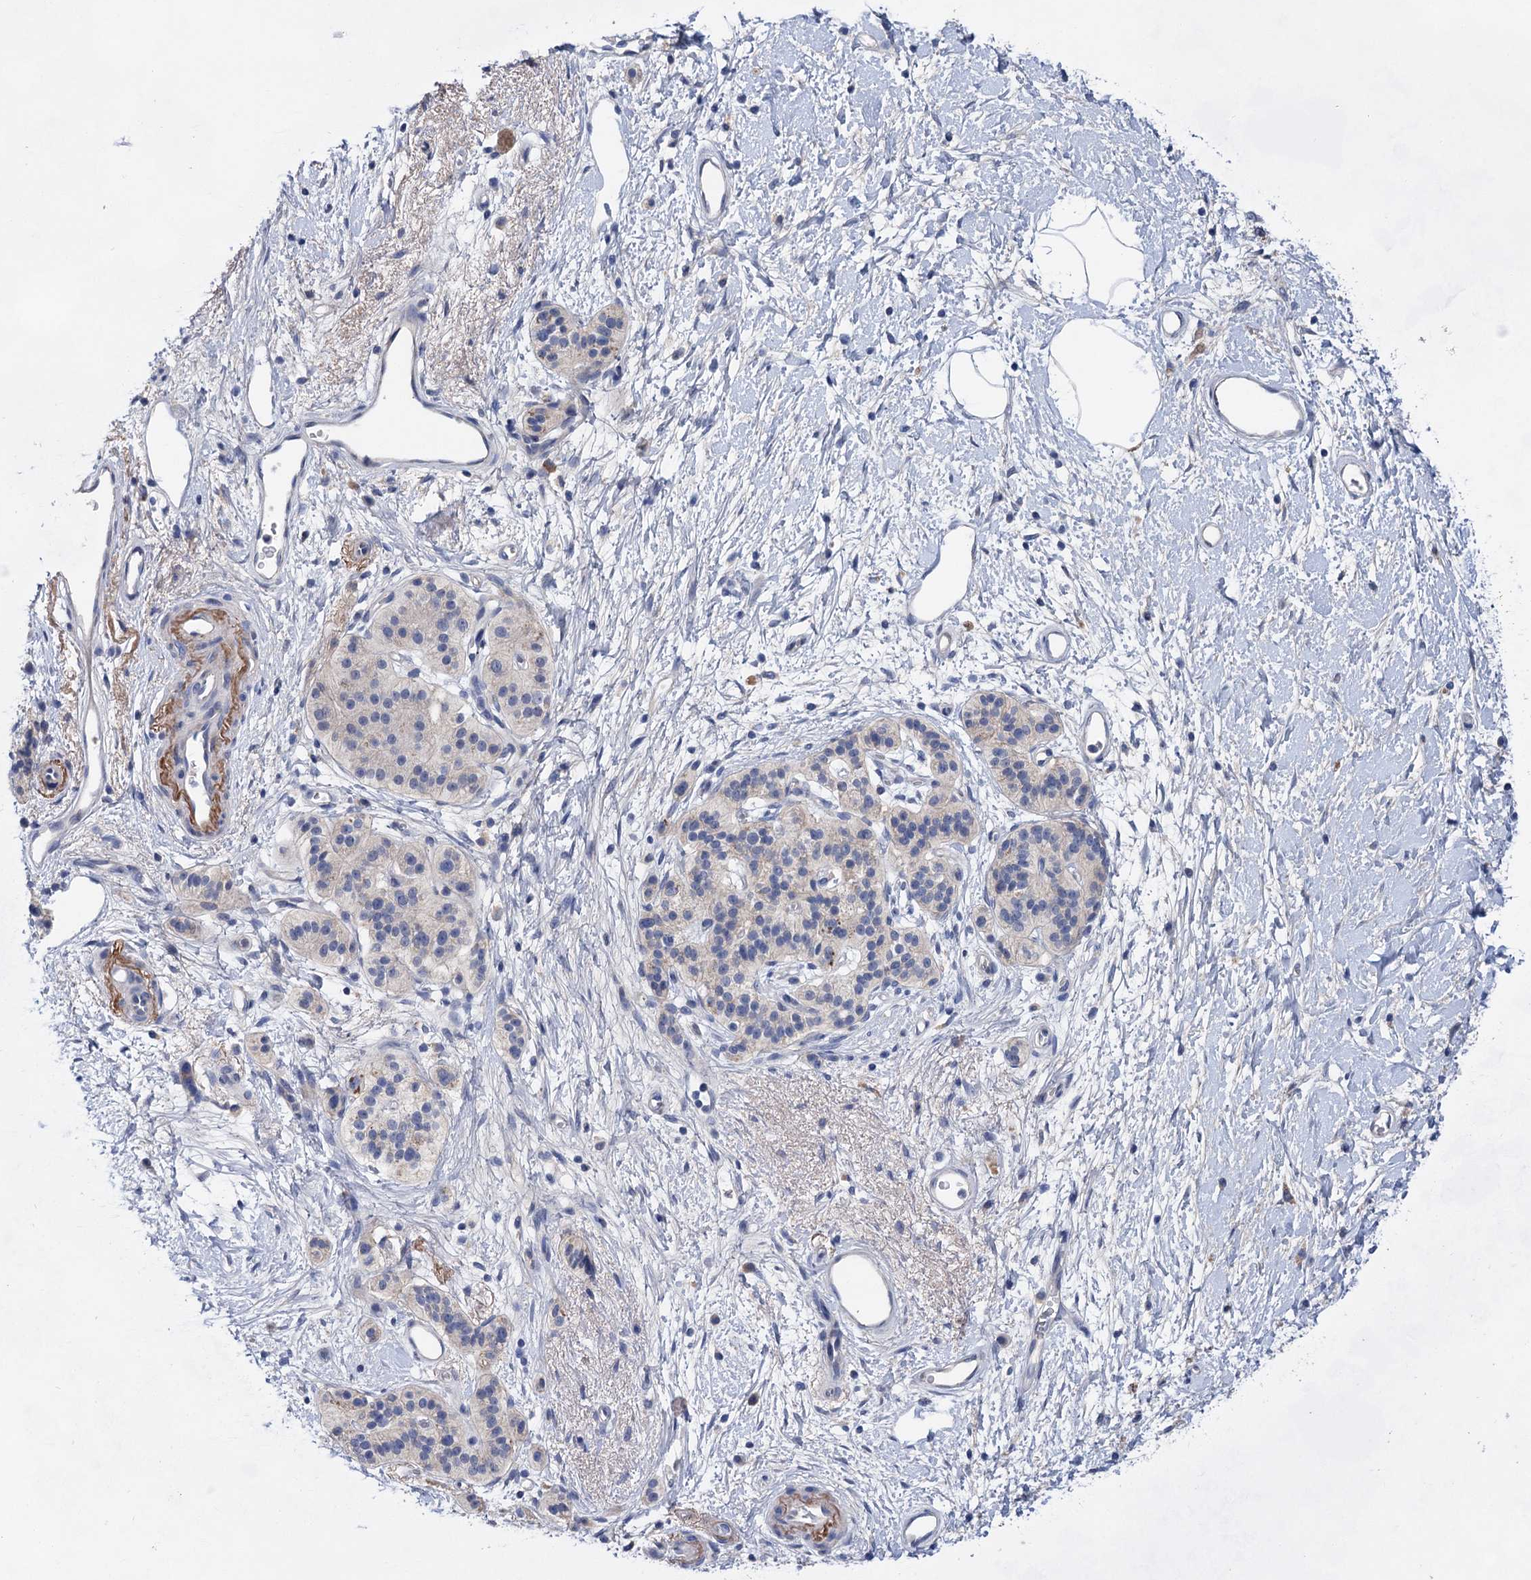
{"staining": {"intensity": "negative", "quantity": "none", "location": "none"}, "tissue": "pancreatic cancer", "cell_type": "Tumor cells", "image_type": "cancer", "snomed": [{"axis": "morphology", "description": "Adenocarcinoma, NOS"}, {"axis": "topography", "description": "Pancreas"}], "caption": "This photomicrograph is of pancreatic cancer (adenocarcinoma) stained with immunohistochemistry (IHC) to label a protein in brown with the nuclei are counter-stained blue. There is no expression in tumor cells.", "gene": "MORN3", "patient": {"sex": "male", "age": 68}}